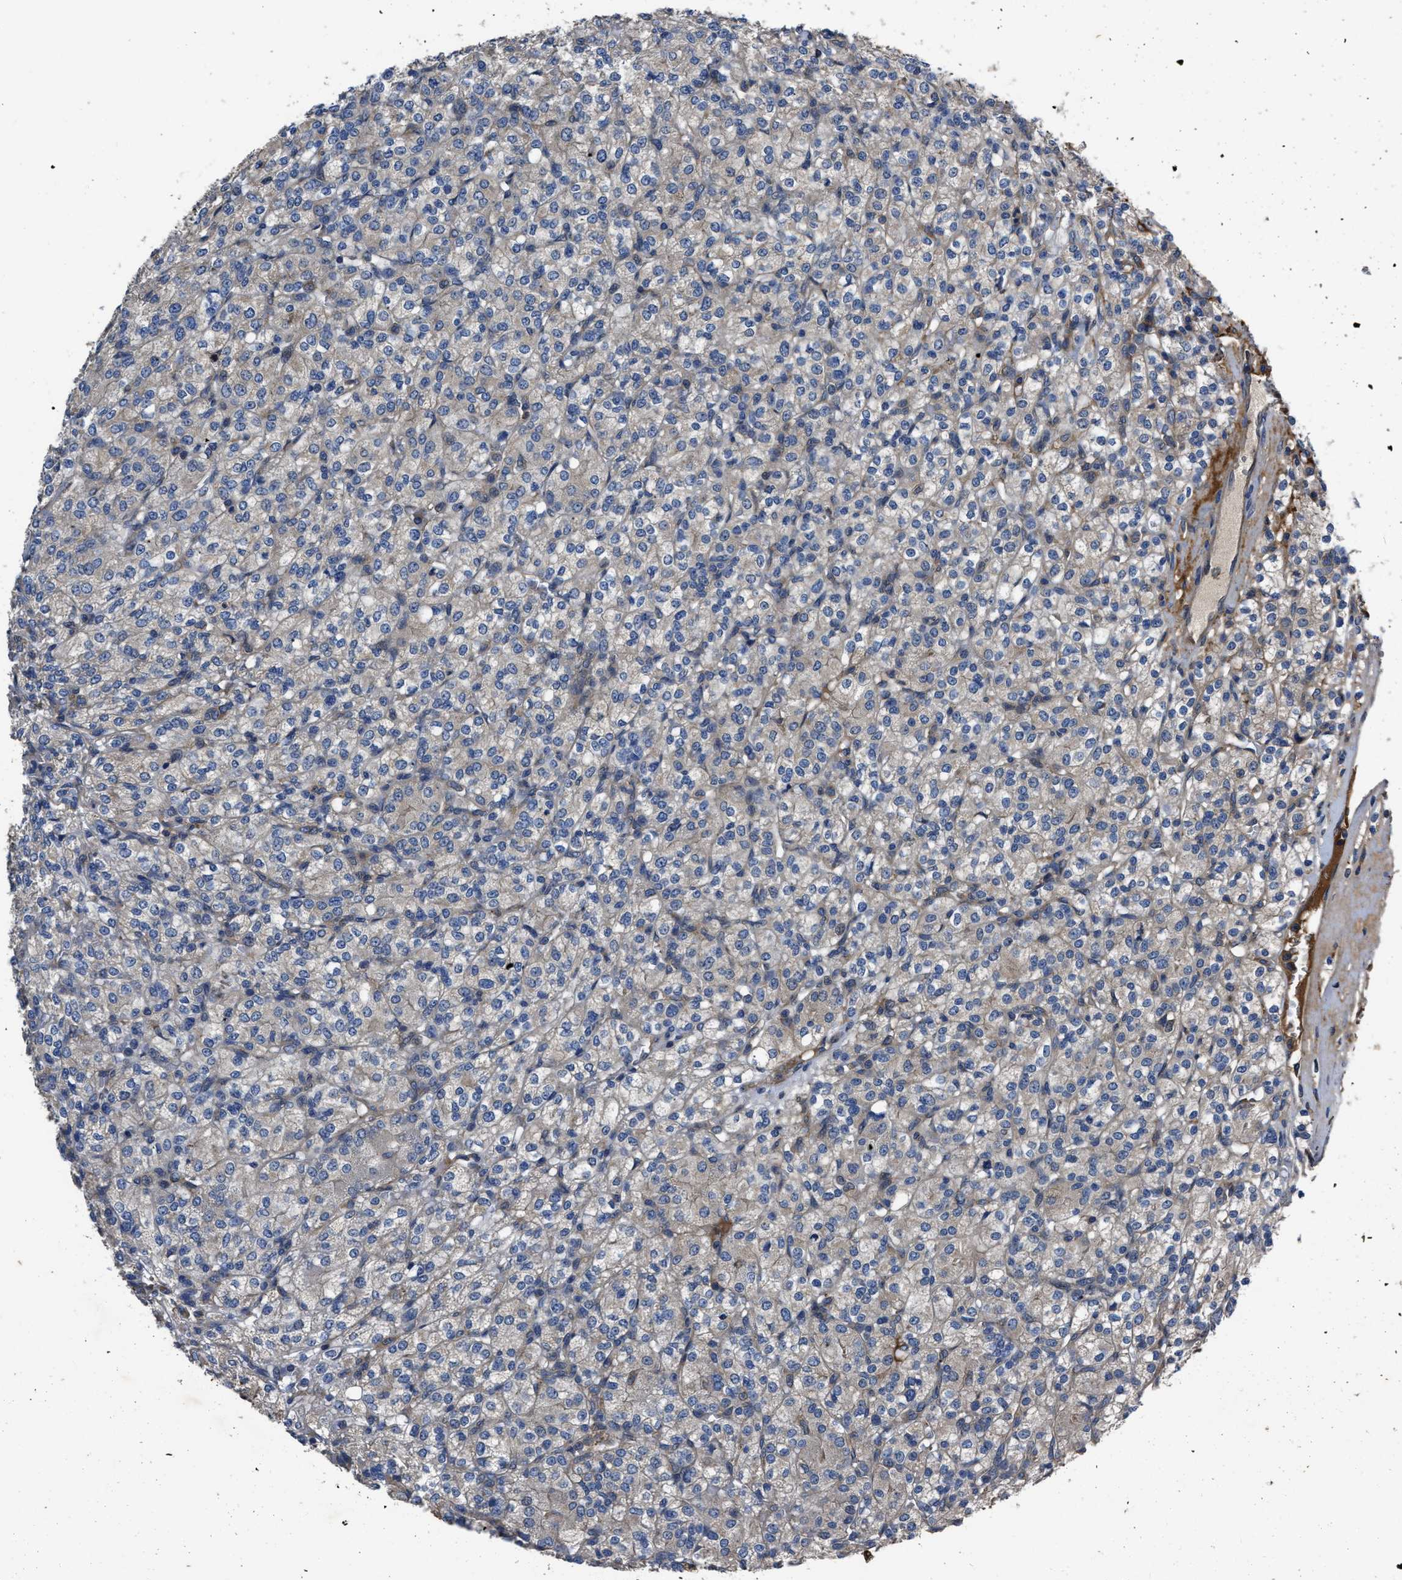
{"staining": {"intensity": "negative", "quantity": "none", "location": "none"}, "tissue": "renal cancer", "cell_type": "Tumor cells", "image_type": "cancer", "snomed": [{"axis": "morphology", "description": "Adenocarcinoma, NOS"}, {"axis": "topography", "description": "Kidney"}], "caption": "Immunohistochemistry of renal cancer (adenocarcinoma) displays no expression in tumor cells.", "gene": "ERC1", "patient": {"sex": "male", "age": 77}}